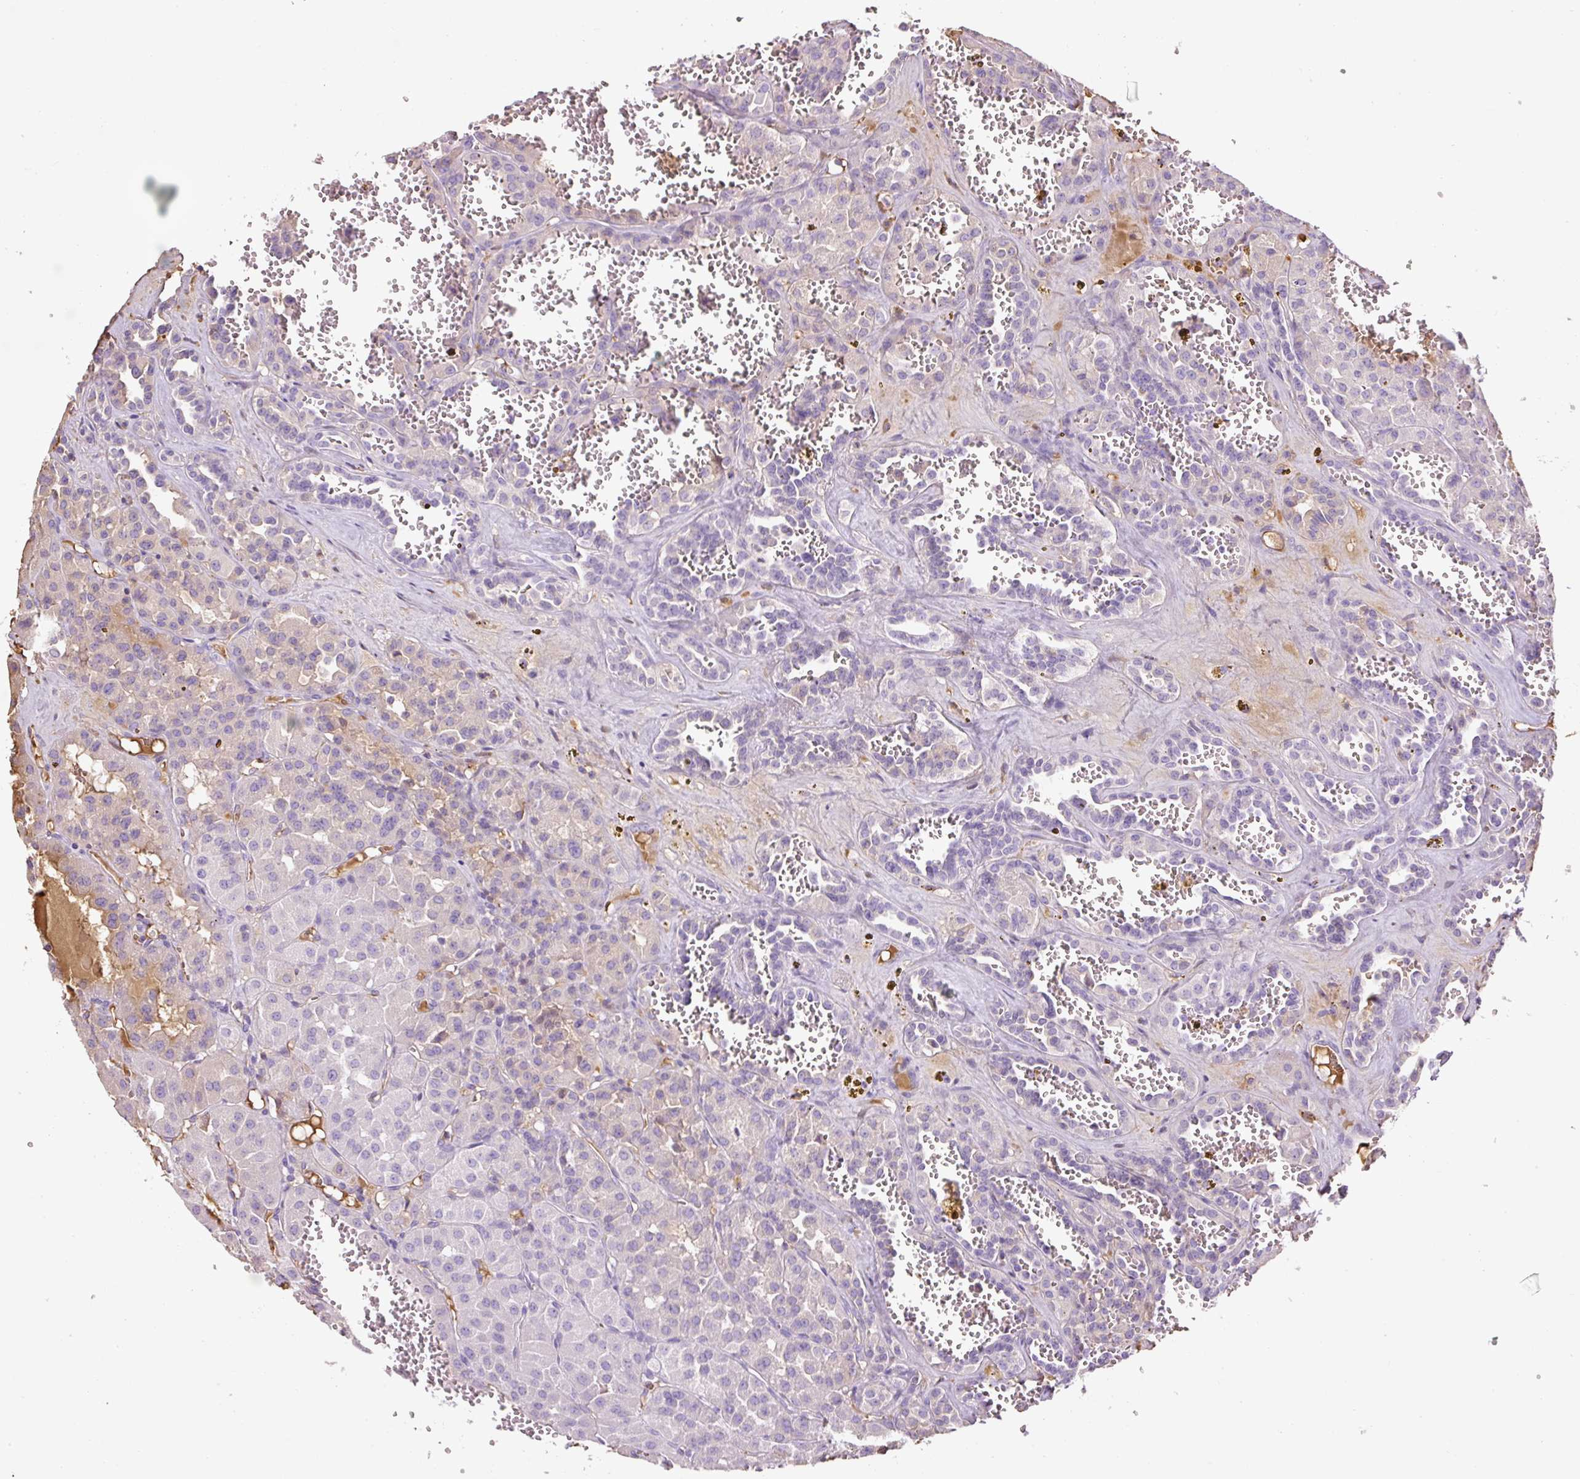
{"staining": {"intensity": "negative", "quantity": "none", "location": "none"}, "tissue": "renal cancer", "cell_type": "Tumor cells", "image_type": "cancer", "snomed": [{"axis": "morphology", "description": "Carcinoma, NOS"}, {"axis": "topography", "description": "Kidney"}], "caption": "Carcinoma (renal) stained for a protein using immunohistochemistry (IHC) demonstrates no positivity tumor cells.", "gene": "APOA1", "patient": {"sex": "female", "age": 75}}